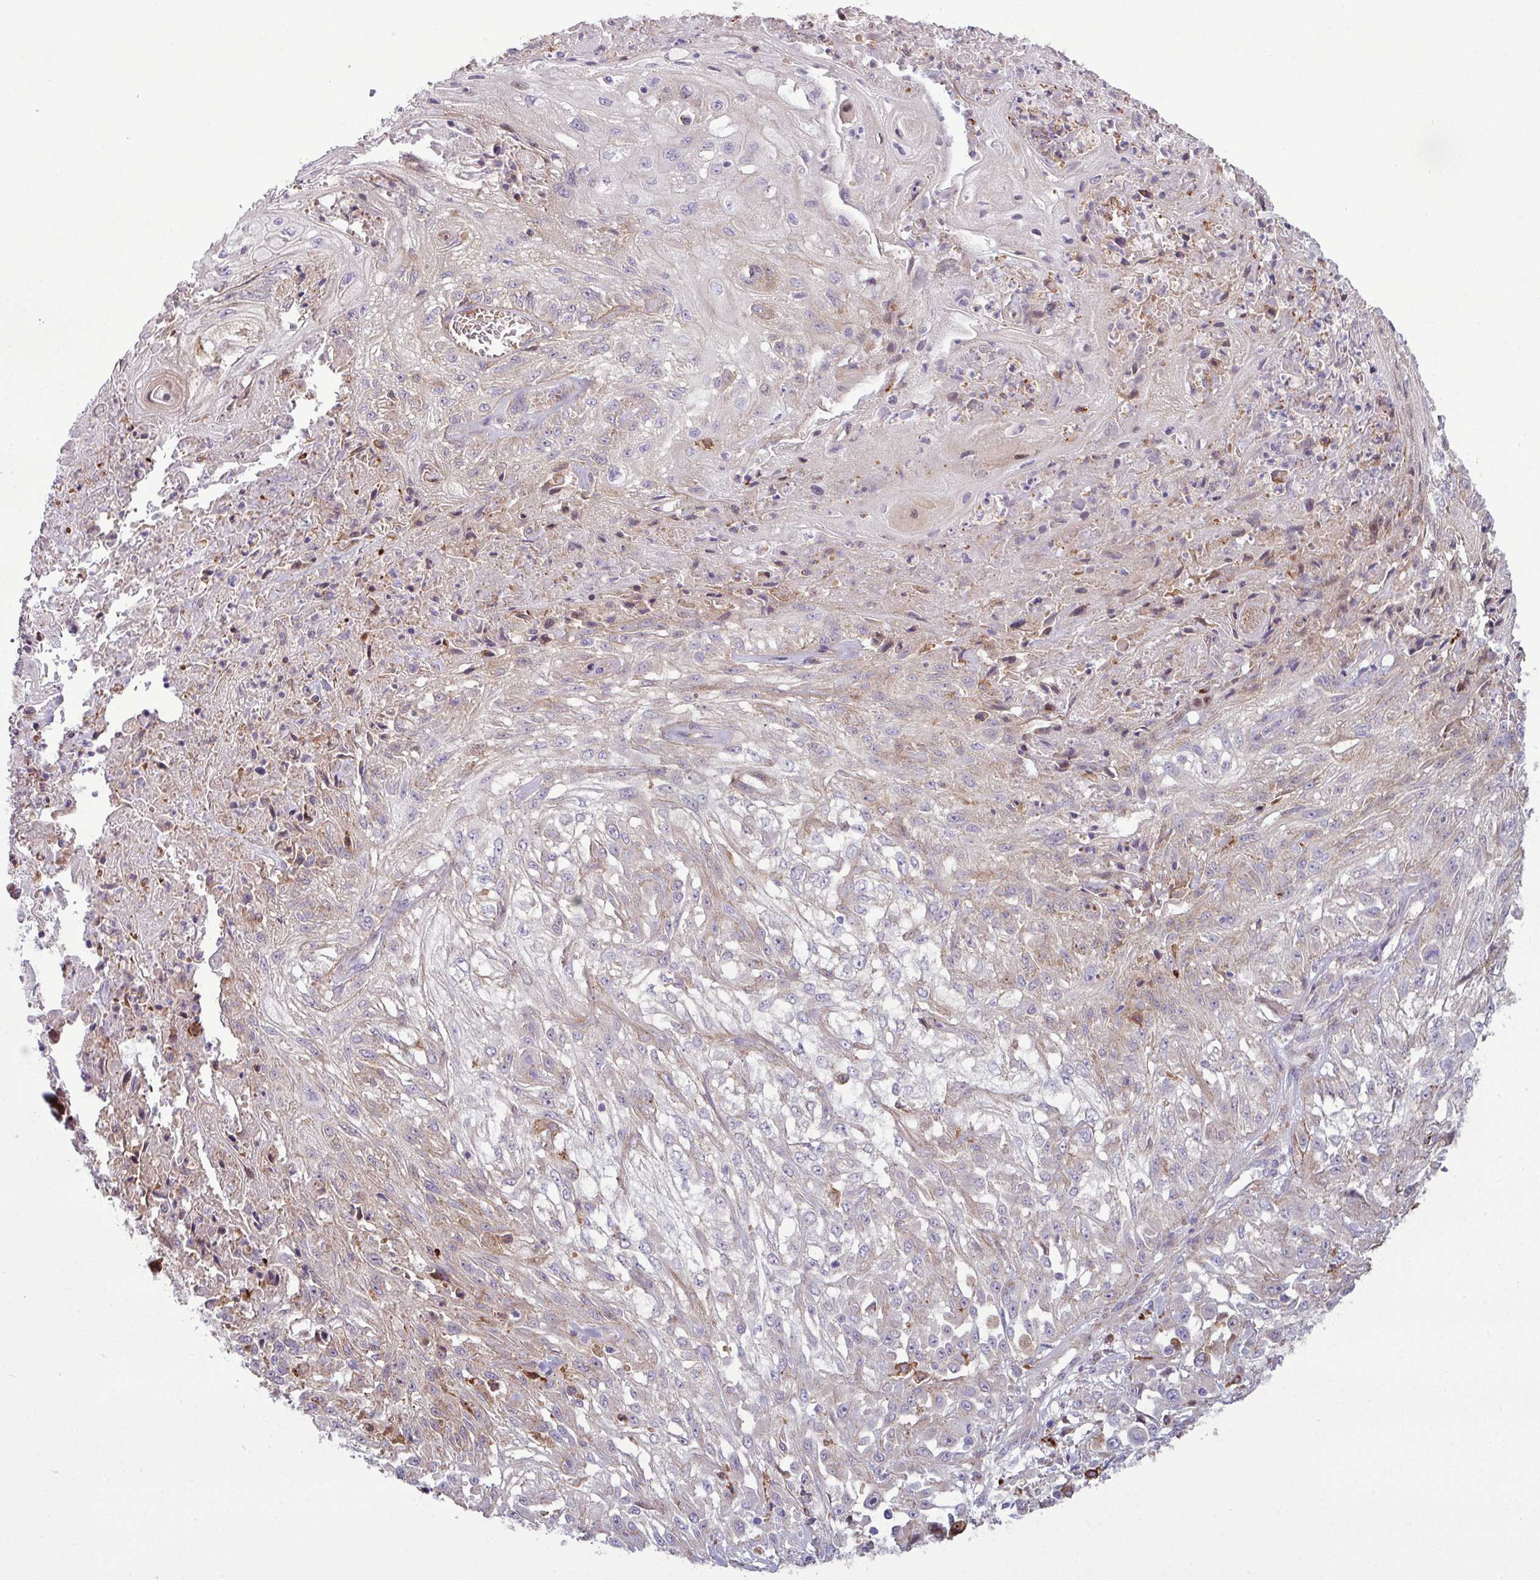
{"staining": {"intensity": "negative", "quantity": "none", "location": "none"}, "tissue": "skin cancer", "cell_type": "Tumor cells", "image_type": "cancer", "snomed": [{"axis": "morphology", "description": "Squamous cell carcinoma, NOS"}, {"axis": "morphology", "description": "Squamous cell carcinoma, metastatic, NOS"}, {"axis": "topography", "description": "Skin"}, {"axis": "topography", "description": "Lymph node"}], "caption": "An immunohistochemistry (IHC) micrograph of skin squamous cell carcinoma is shown. There is no staining in tumor cells of skin squamous cell carcinoma.", "gene": "COL8A1", "patient": {"sex": "male", "age": 75}}